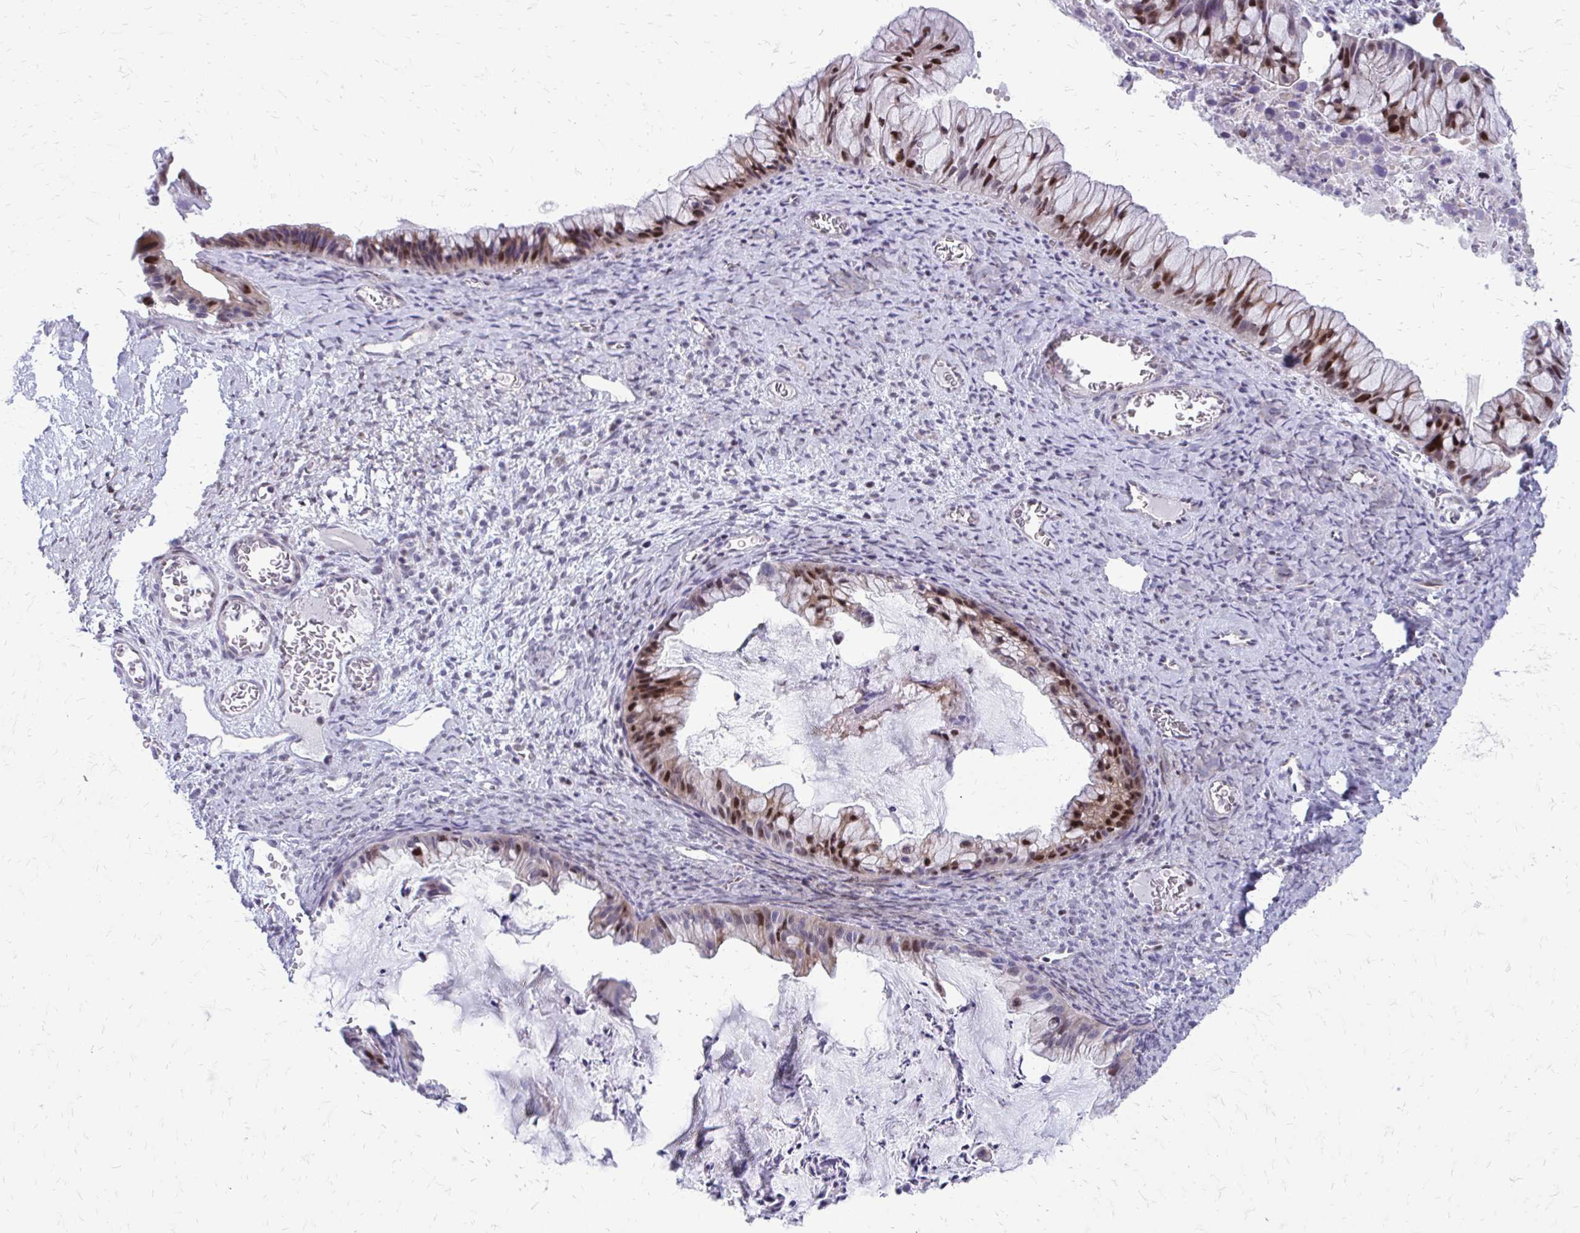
{"staining": {"intensity": "strong", "quantity": ">75%", "location": "cytoplasmic/membranous,nuclear"}, "tissue": "ovarian cancer", "cell_type": "Tumor cells", "image_type": "cancer", "snomed": [{"axis": "morphology", "description": "Cystadenocarcinoma, mucinous, NOS"}, {"axis": "topography", "description": "Ovary"}], "caption": "Approximately >75% of tumor cells in ovarian cancer (mucinous cystadenocarcinoma) show strong cytoplasmic/membranous and nuclear protein expression as visualized by brown immunohistochemical staining.", "gene": "PPDPFL", "patient": {"sex": "female", "age": 72}}